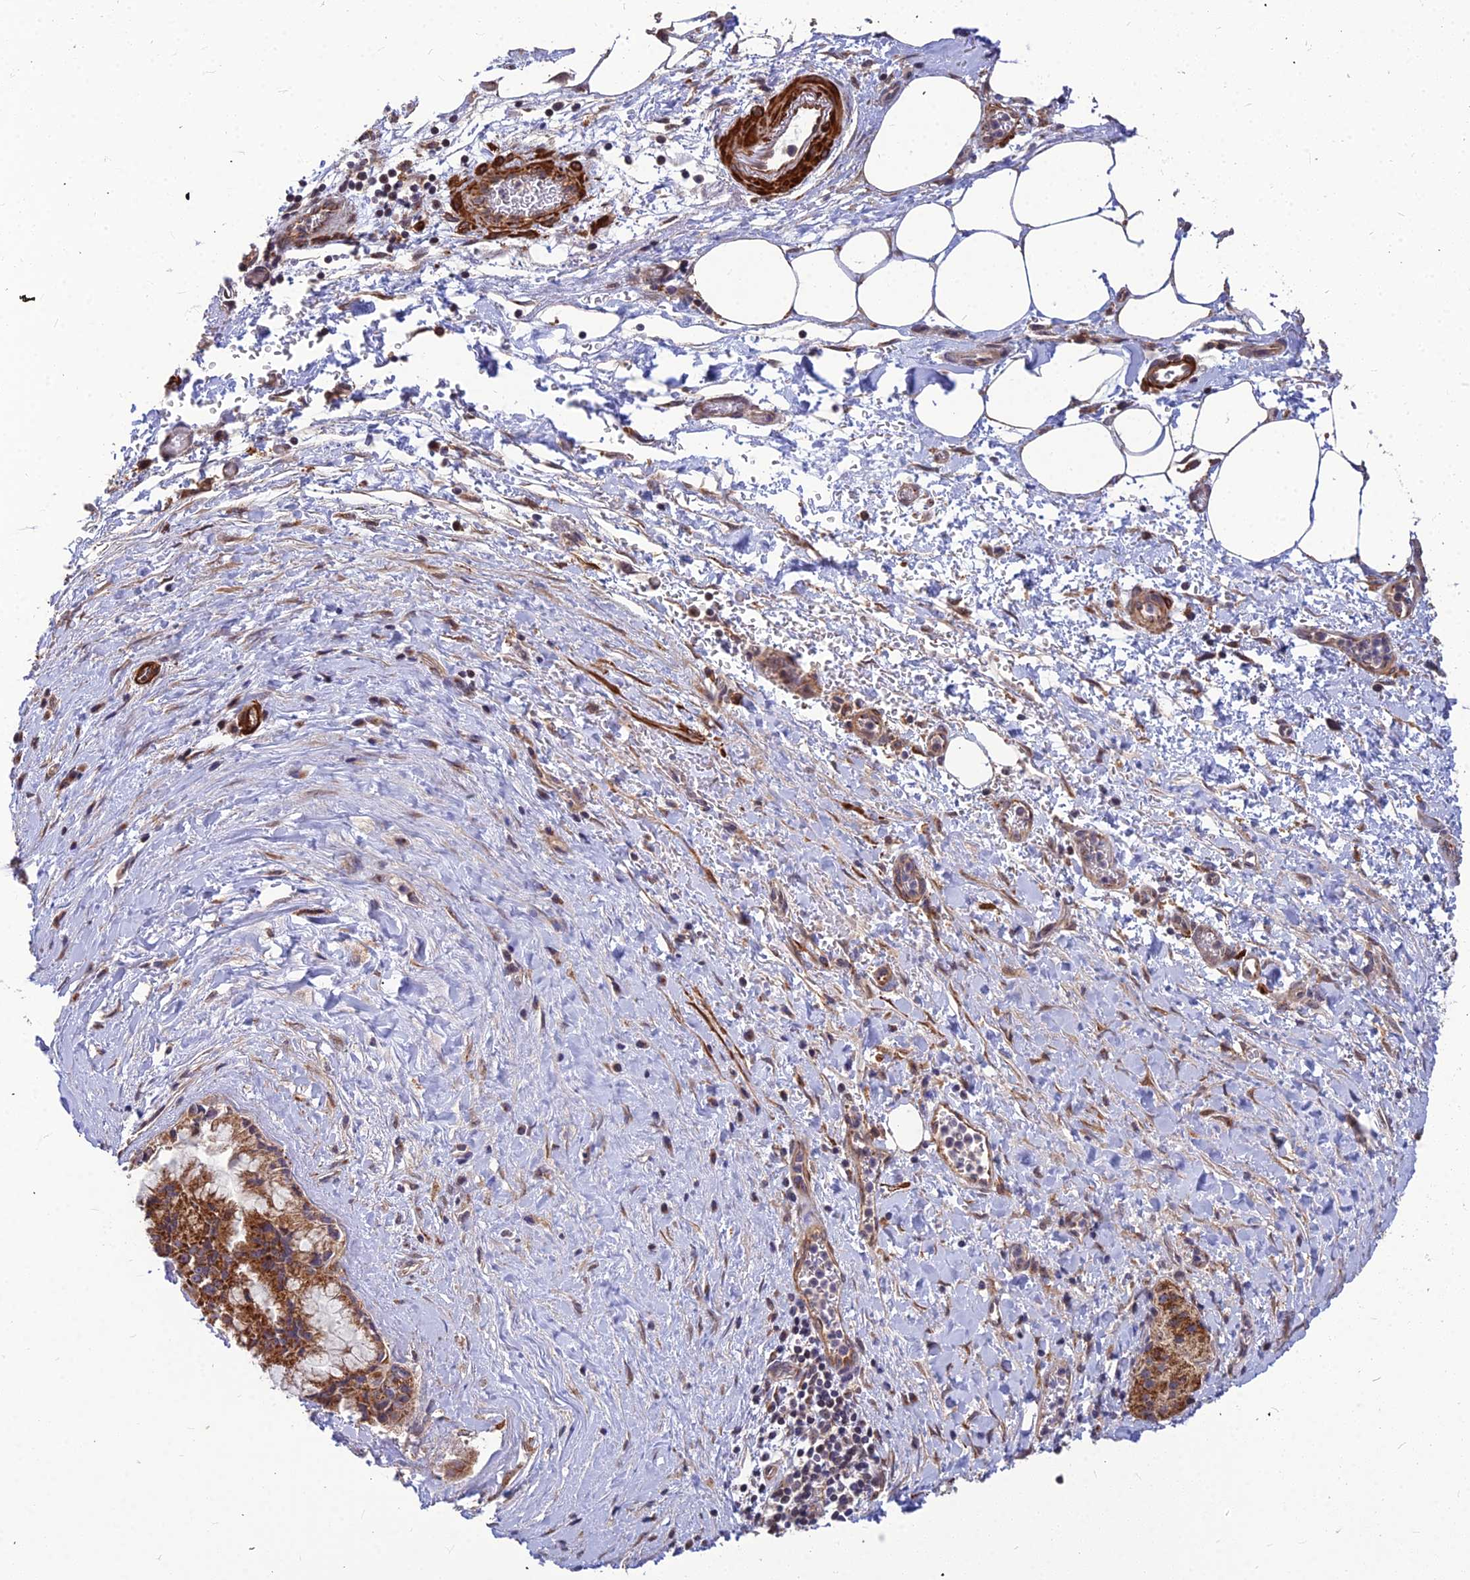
{"staining": {"intensity": "moderate", "quantity": "25%-75%", "location": "cytoplasmic/membranous"}, "tissue": "pancreatic cancer", "cell_type": "Tumor cells", "image_type": "cancer", "snomed": [{"axis": "morphology", "description": "Adenocarcinoma, NOS"}, {"axis": "topography", "description": "Pancreas"}], "caption": "Brown immunohistochemical staining in human pancreatic cancer (adenocarcinoma) exhibits moderate cytoplasmic/membranous staining in approximately 25%-75% of tumor cells. (DAB (3,3'-diaminobenzidine) IHC, brown staining for protein, blue staining for nuclei).", "gene": "LEKR1", "patient": {"sex": "male", "age": 73}}